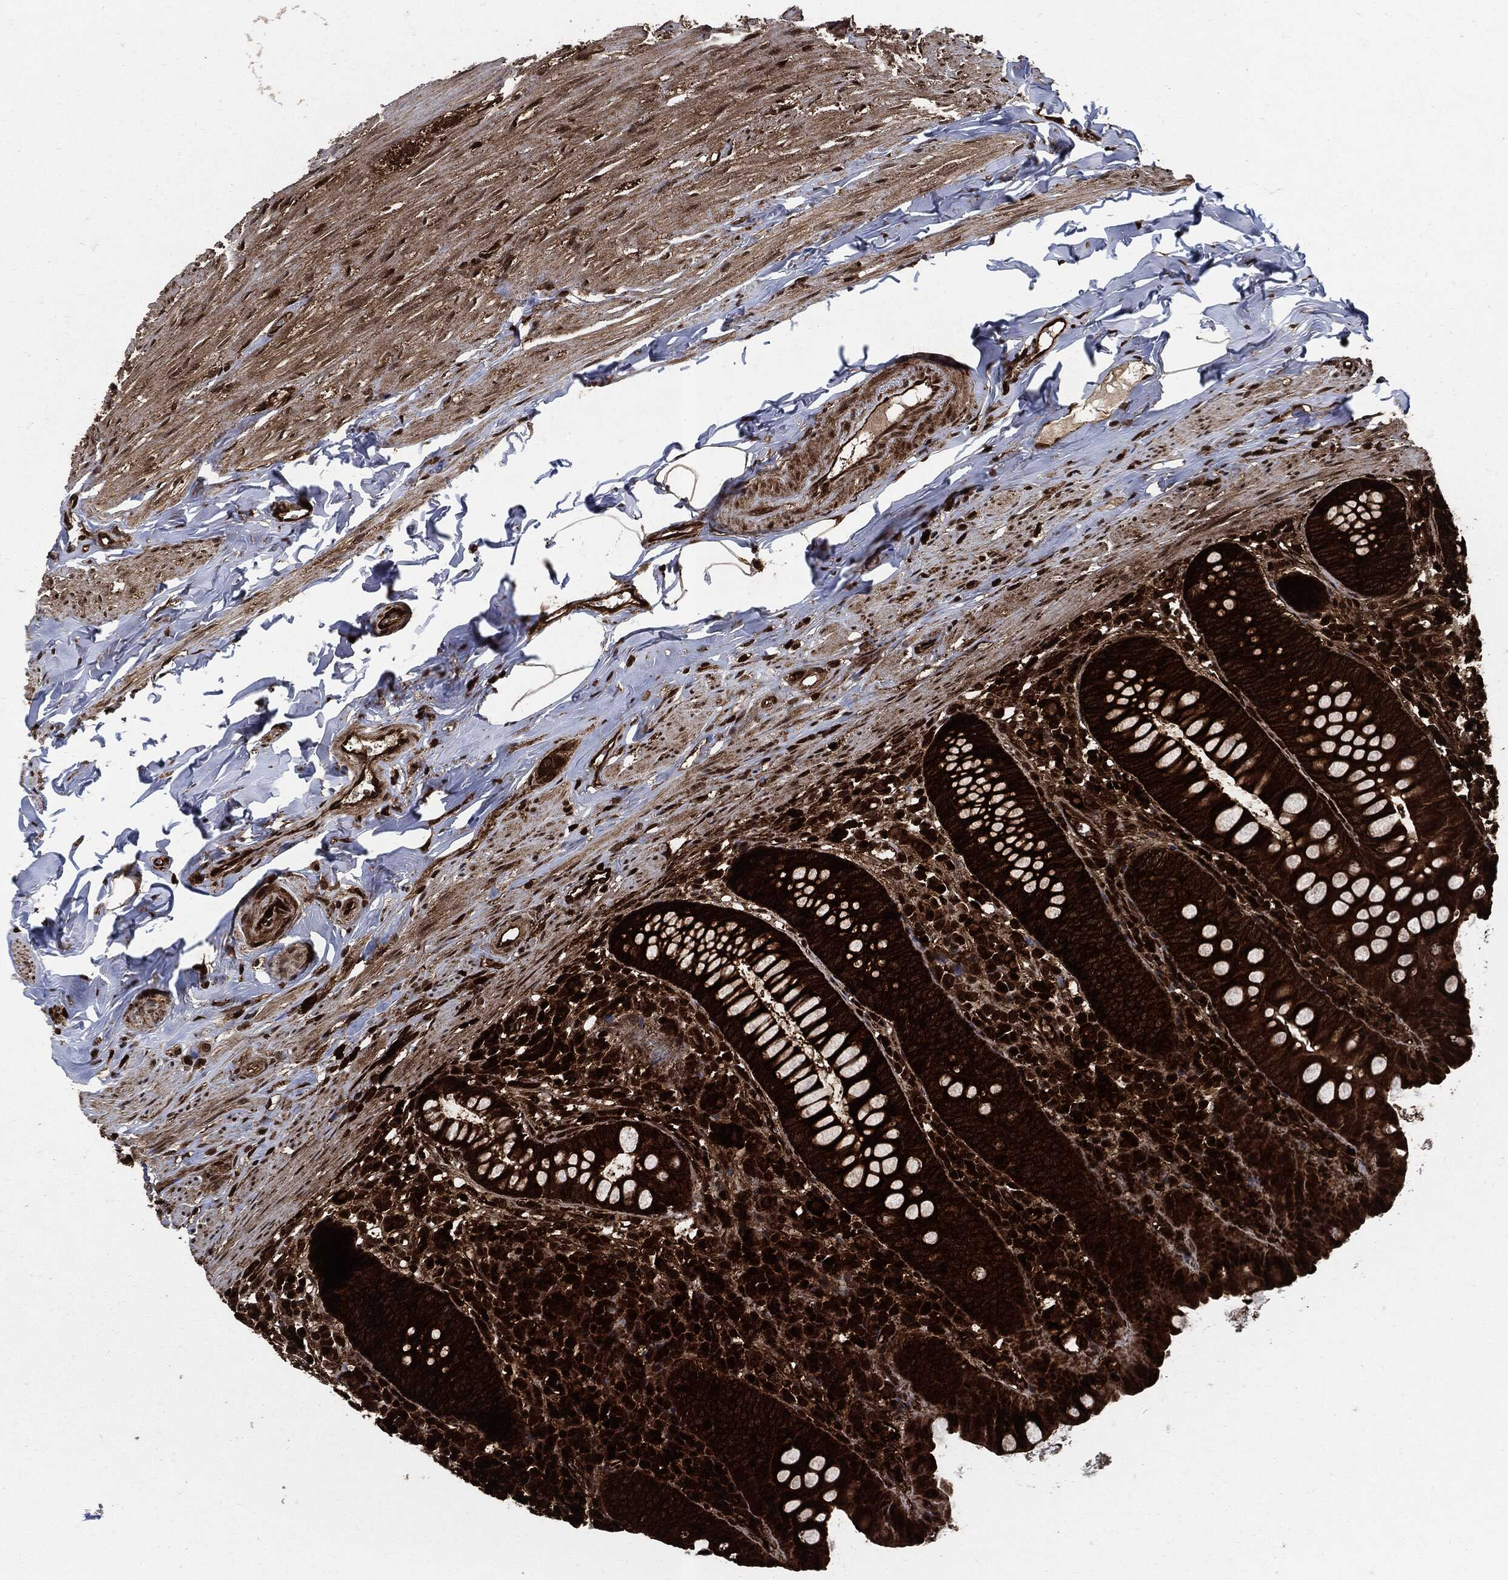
{"staining": {"intensity": "strong", "quantity": ">75%", "location": "nuclear"}, "tissue": "appendix", "cell_type": "Glandular cells", "image_type": "normal", "snomed": [{"axis": "morphology", "description": "Normal tissue, NOS"}, {"axis": "topography", "description": "Appendix"}], "caption": "Immunohistochemistry image of unremarkable appendix stained for a protein (brown), which displays high levels of strong nuclear staining in approximately >75% of glandular cells.", "gene": "YWHAB", "patient": {"sex": "female", "age": 82}}